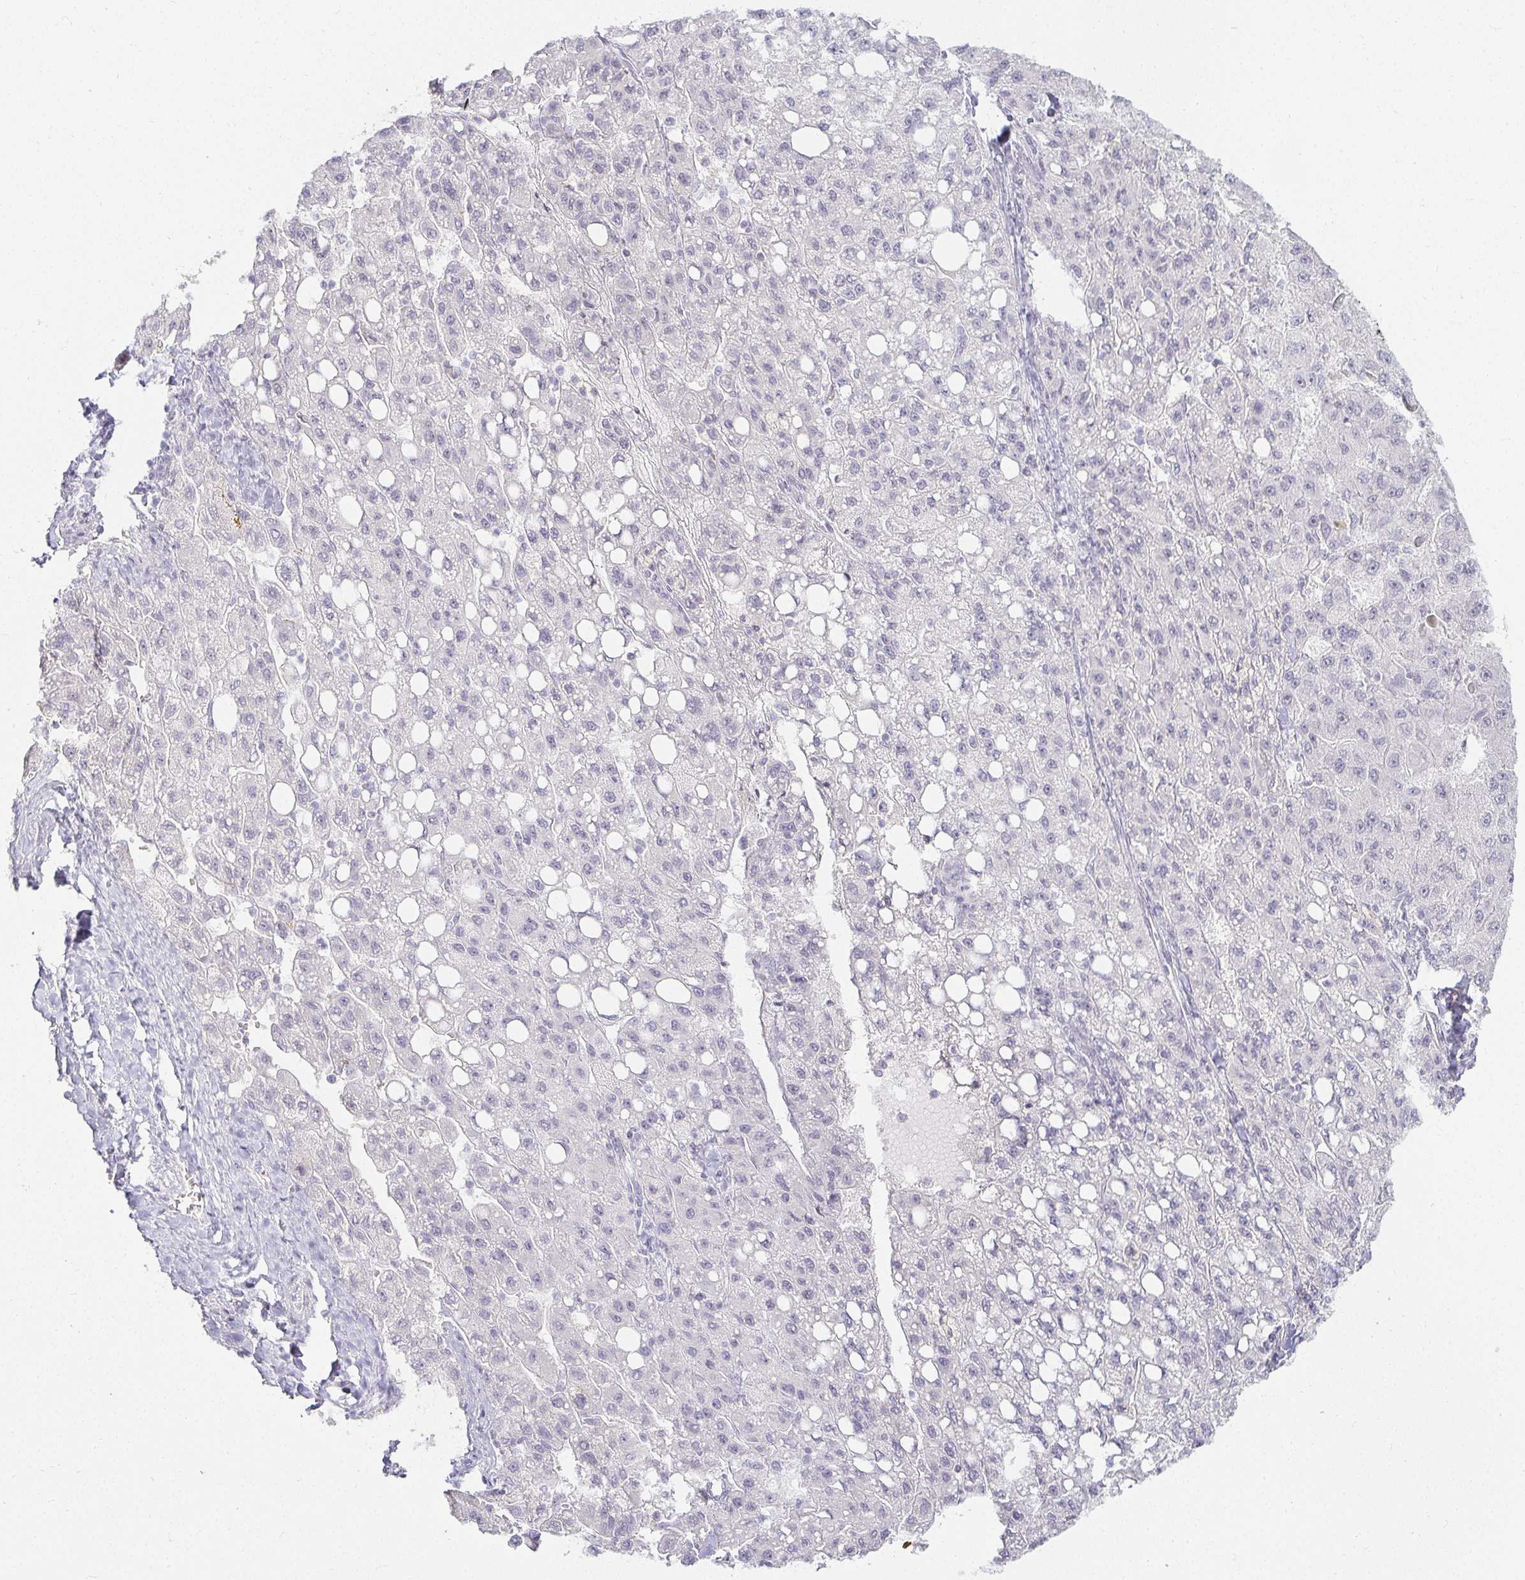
{"staining": {"intensity": "negative", "quantity": "none", "location": "none"}, "tissue": "liver cancer", "cell_type": "Tumor cells", "image_type": "cancer", "snomed": [{"axis": "morphology", "description": "Carcinoma, Hepatocellular, NOS"}, {"axis": "topography", "description": "Liver"}], "caption": "High power microscopy micrograph of an immunohistochemistry (IHC) photomicrograph of liver cancer (hepatocellular carcinoma), revealing no significant staining in tumor cells.", "gene": "ACAN", "patient": {"sex": "female", "age": 82}}